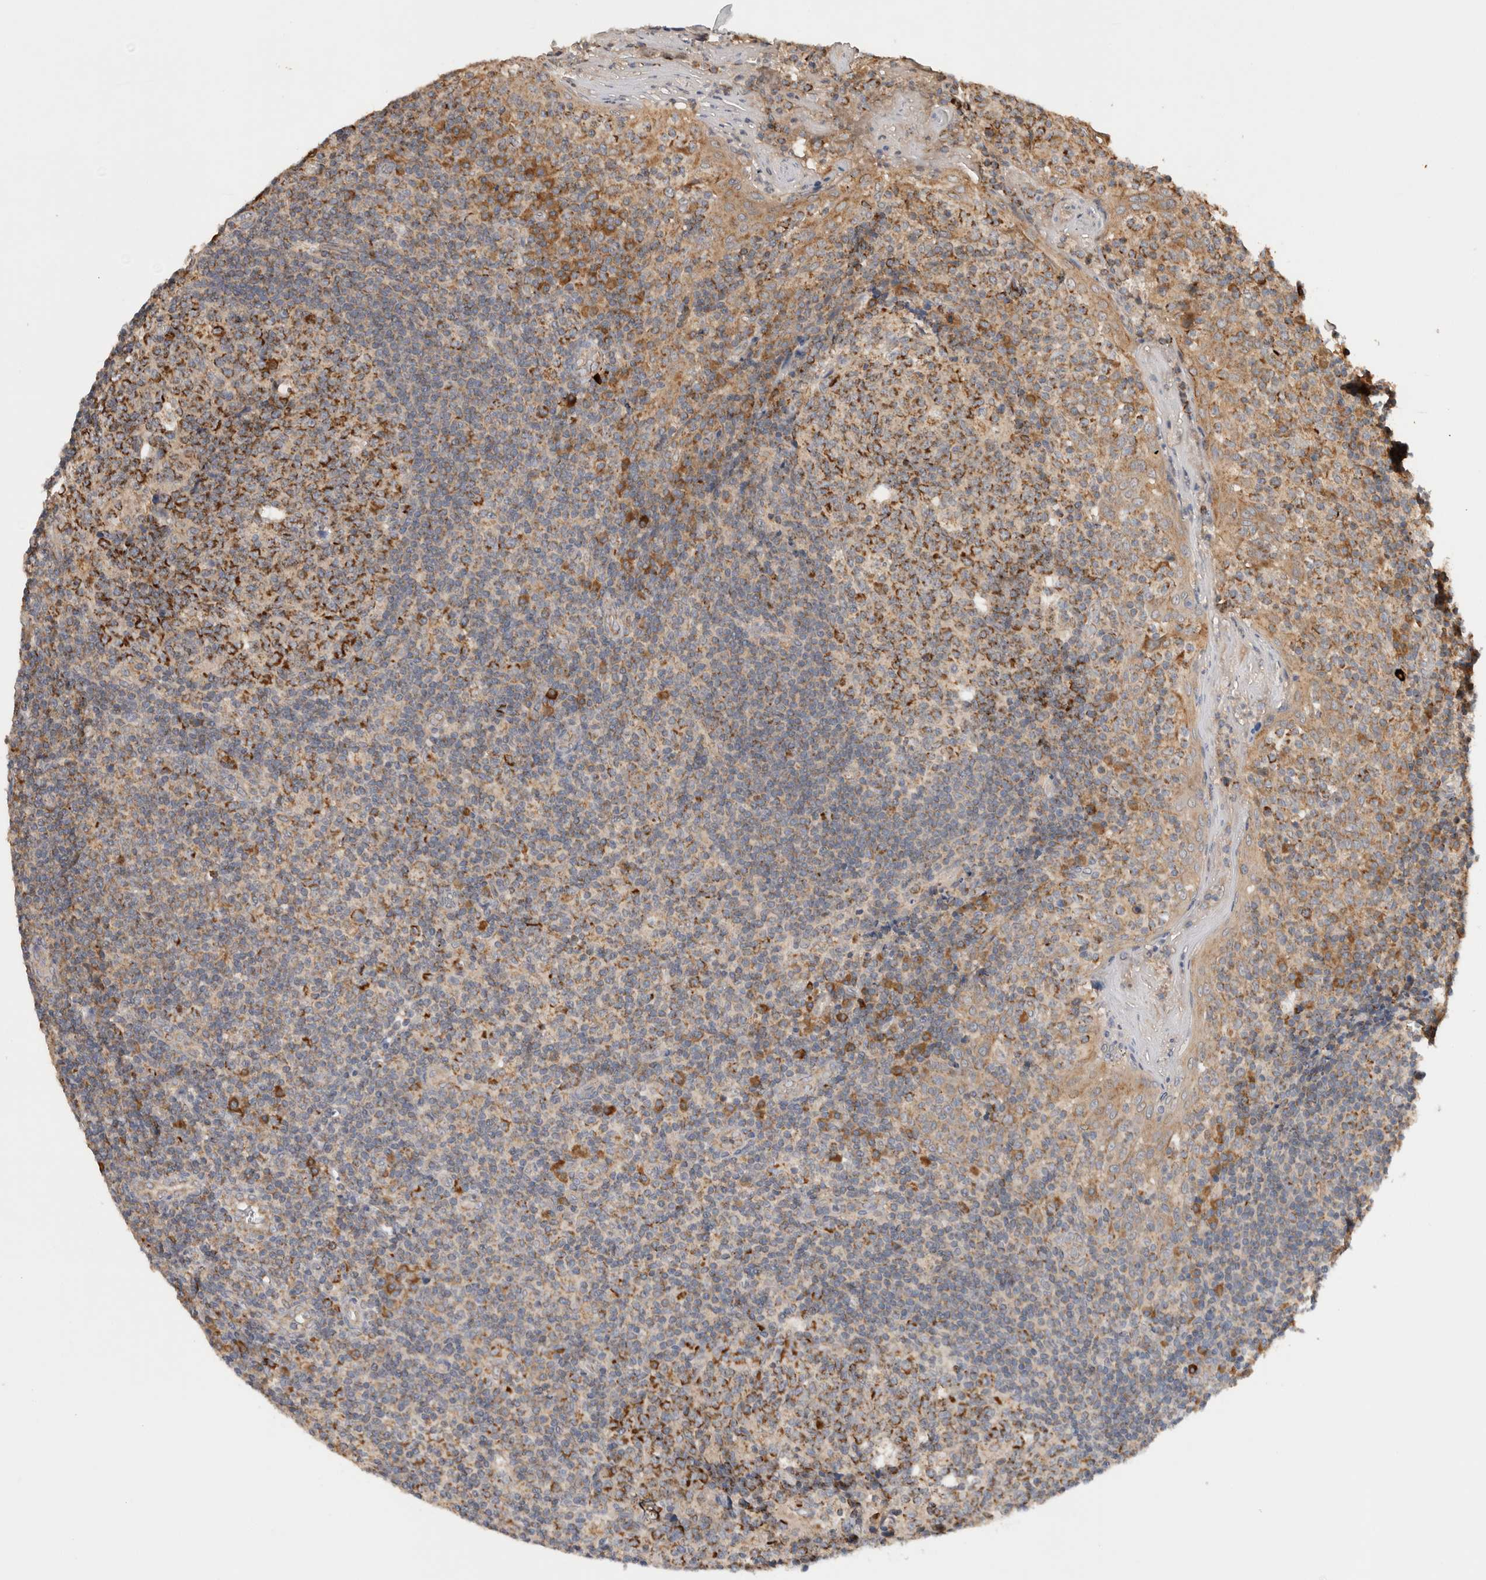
{"staining": {"intensity": "strong", "quantity": "25%-75%", "location": "cytoplasmic/membranous"}, "tissue": "tonsil", "cell_type": "Germinal center cells", "image_type": "normal", "snomed": [{"axis": "morphology", "description": "Normal tissue, NOS"}, {"axis": "topography", "description": "Tonsil"}], "caption": "High-power microscopy captured an IHC histopathology image of benign tonsil, revealing strong cytoplasmic/membranous positivity in approximately 25%-75% of germinal center cells.", "gene": "AMPD1", "patient": {"sex": "female", "age": 19}}